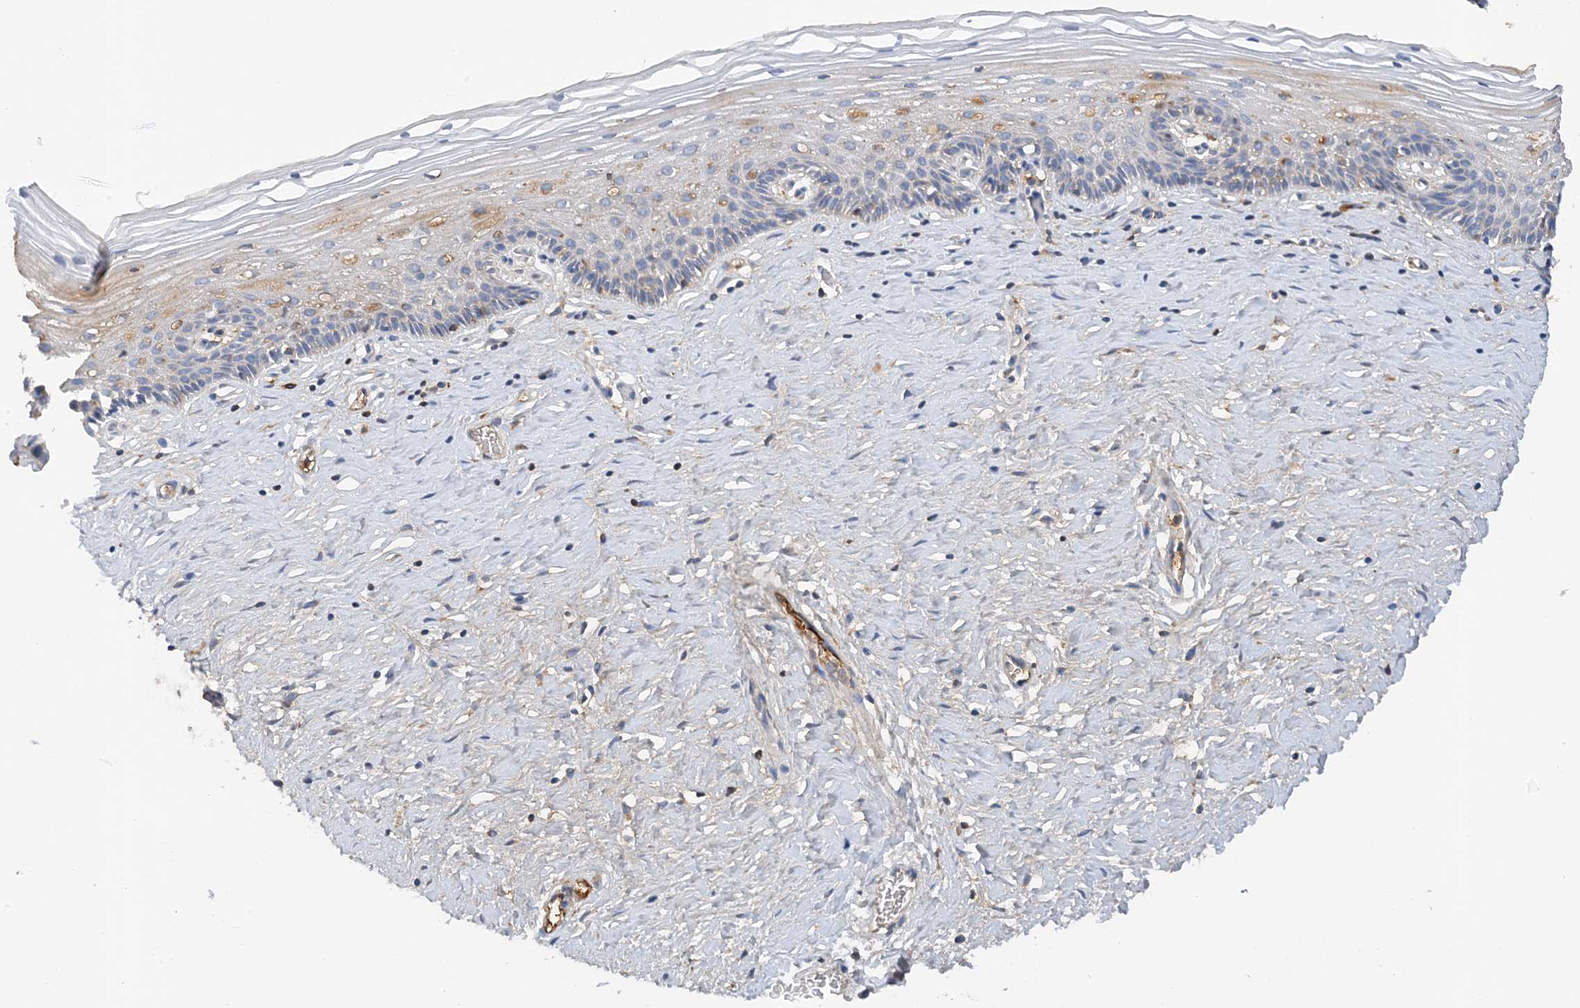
{"staining": {"intensity": "weak", "quantity": "25%-75%", "location": "cytoplasmic/membranous"}, "tissue": "cervix", "cell_type": "Glandular cells", "image_type": "normal", "snomed": [{"axis": "morphology", "description": "Normal tissue, NOS"}, {"axis": "topography", "description": "Cervix"}], "caption": "Human cervix stained with a brown dye reveals weak cytoplasmic/membranous positive positivity in approximately 25%-75% of glandular cells.", "gene": "SLC5A11", "patient": {"sex": "female", "age": 33}}